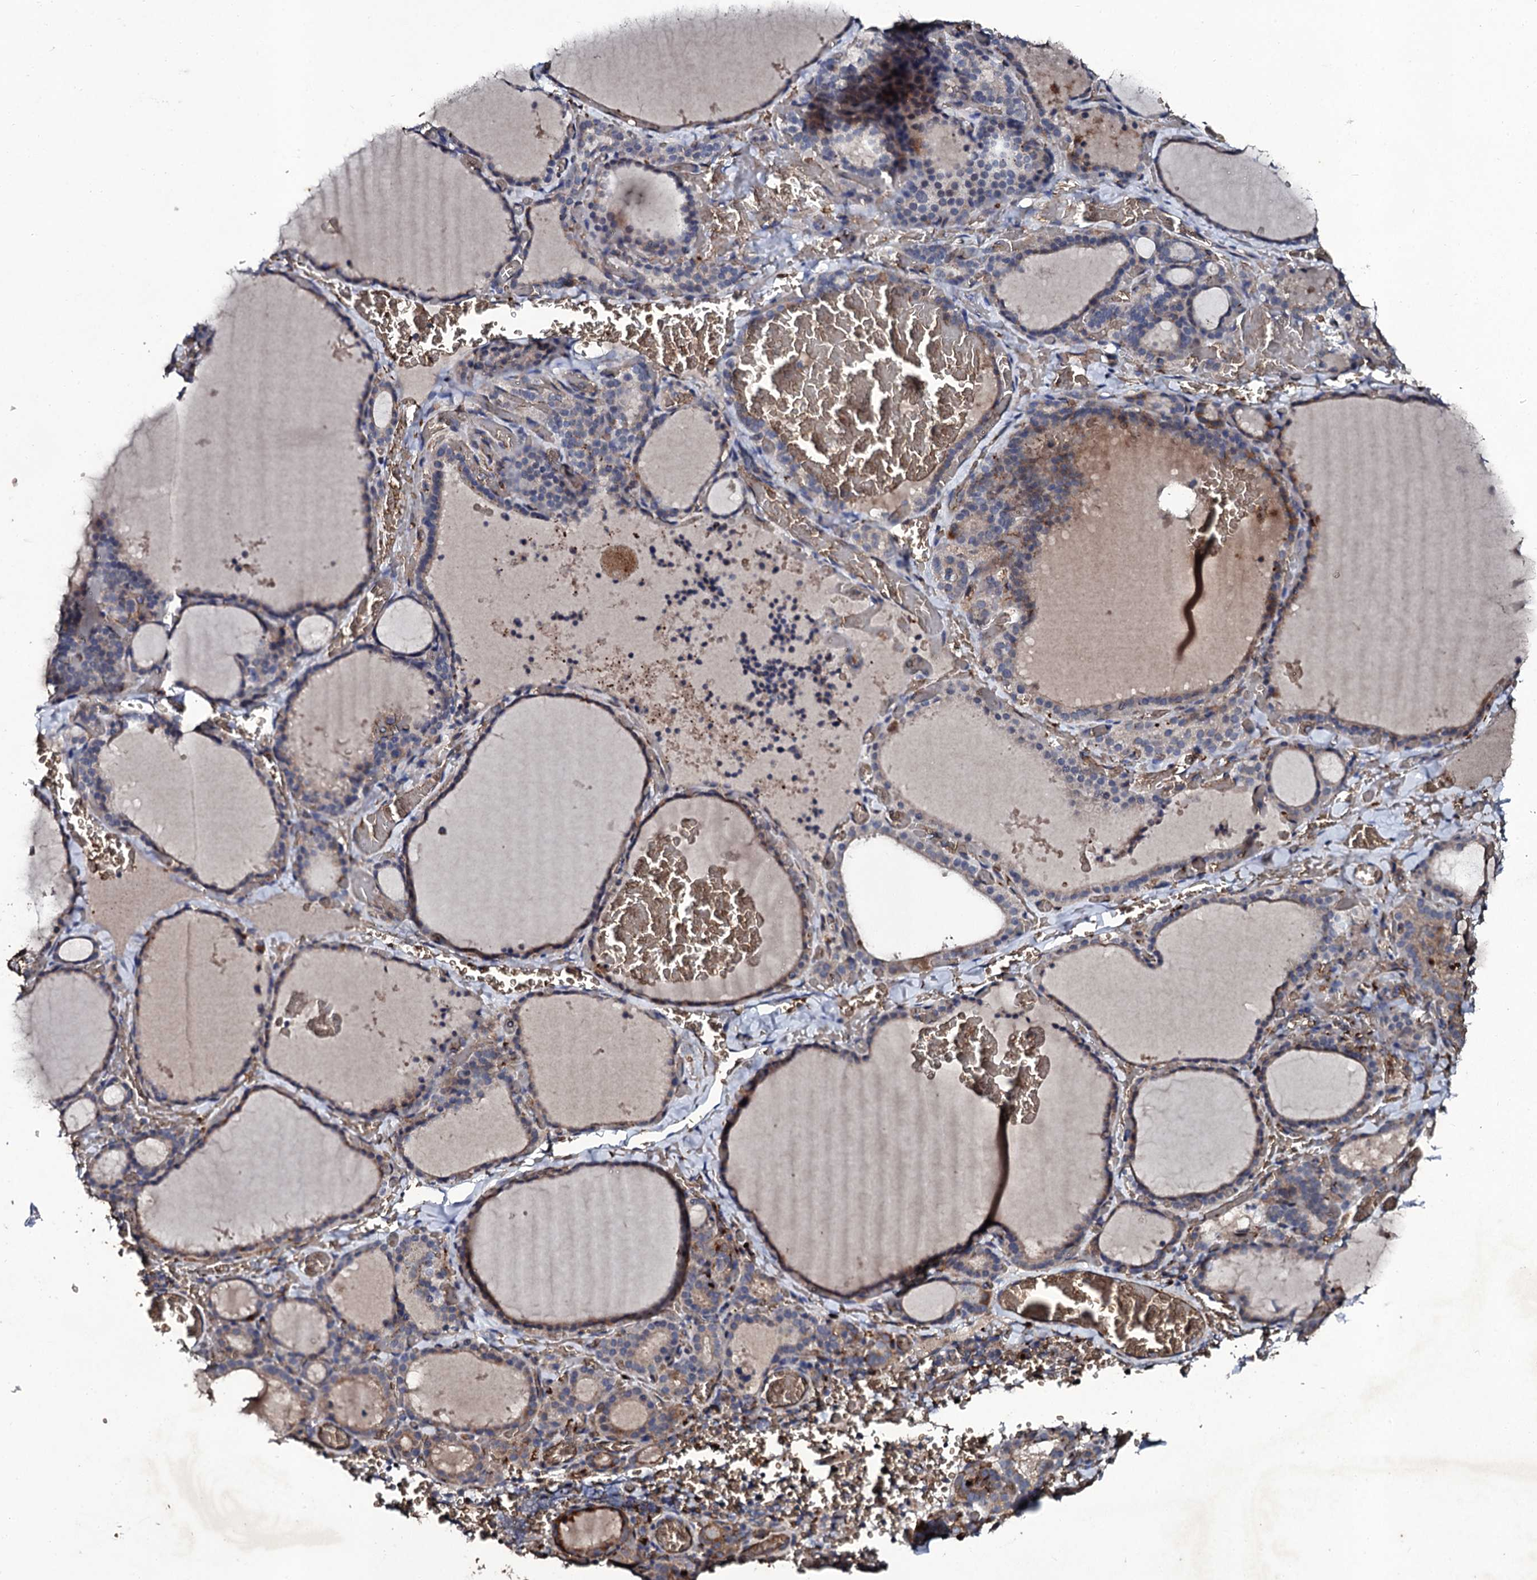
{"staining": {"intensity": "moderate", "quantity": "25%-75%", "location": "cytoplasmic/membranous"}, "tissue": "thyroid gland", "cell_type": "Glandular cells", "image_type": "normal", "snomed": [{"axis": "morphology", "description": "Normal tissue, NOS"}, {"axis": "topography", "description": "Thyroid gland"}], "caption": "About 25%-75% of glandular cells in benign thyroid gland demonstrate moderate cytoplasmic/membranous protein staining as visualized by brown immunohistochemical staining.", "gene": "LRRC28", "patient": {"sex": "female", "age": 39}}